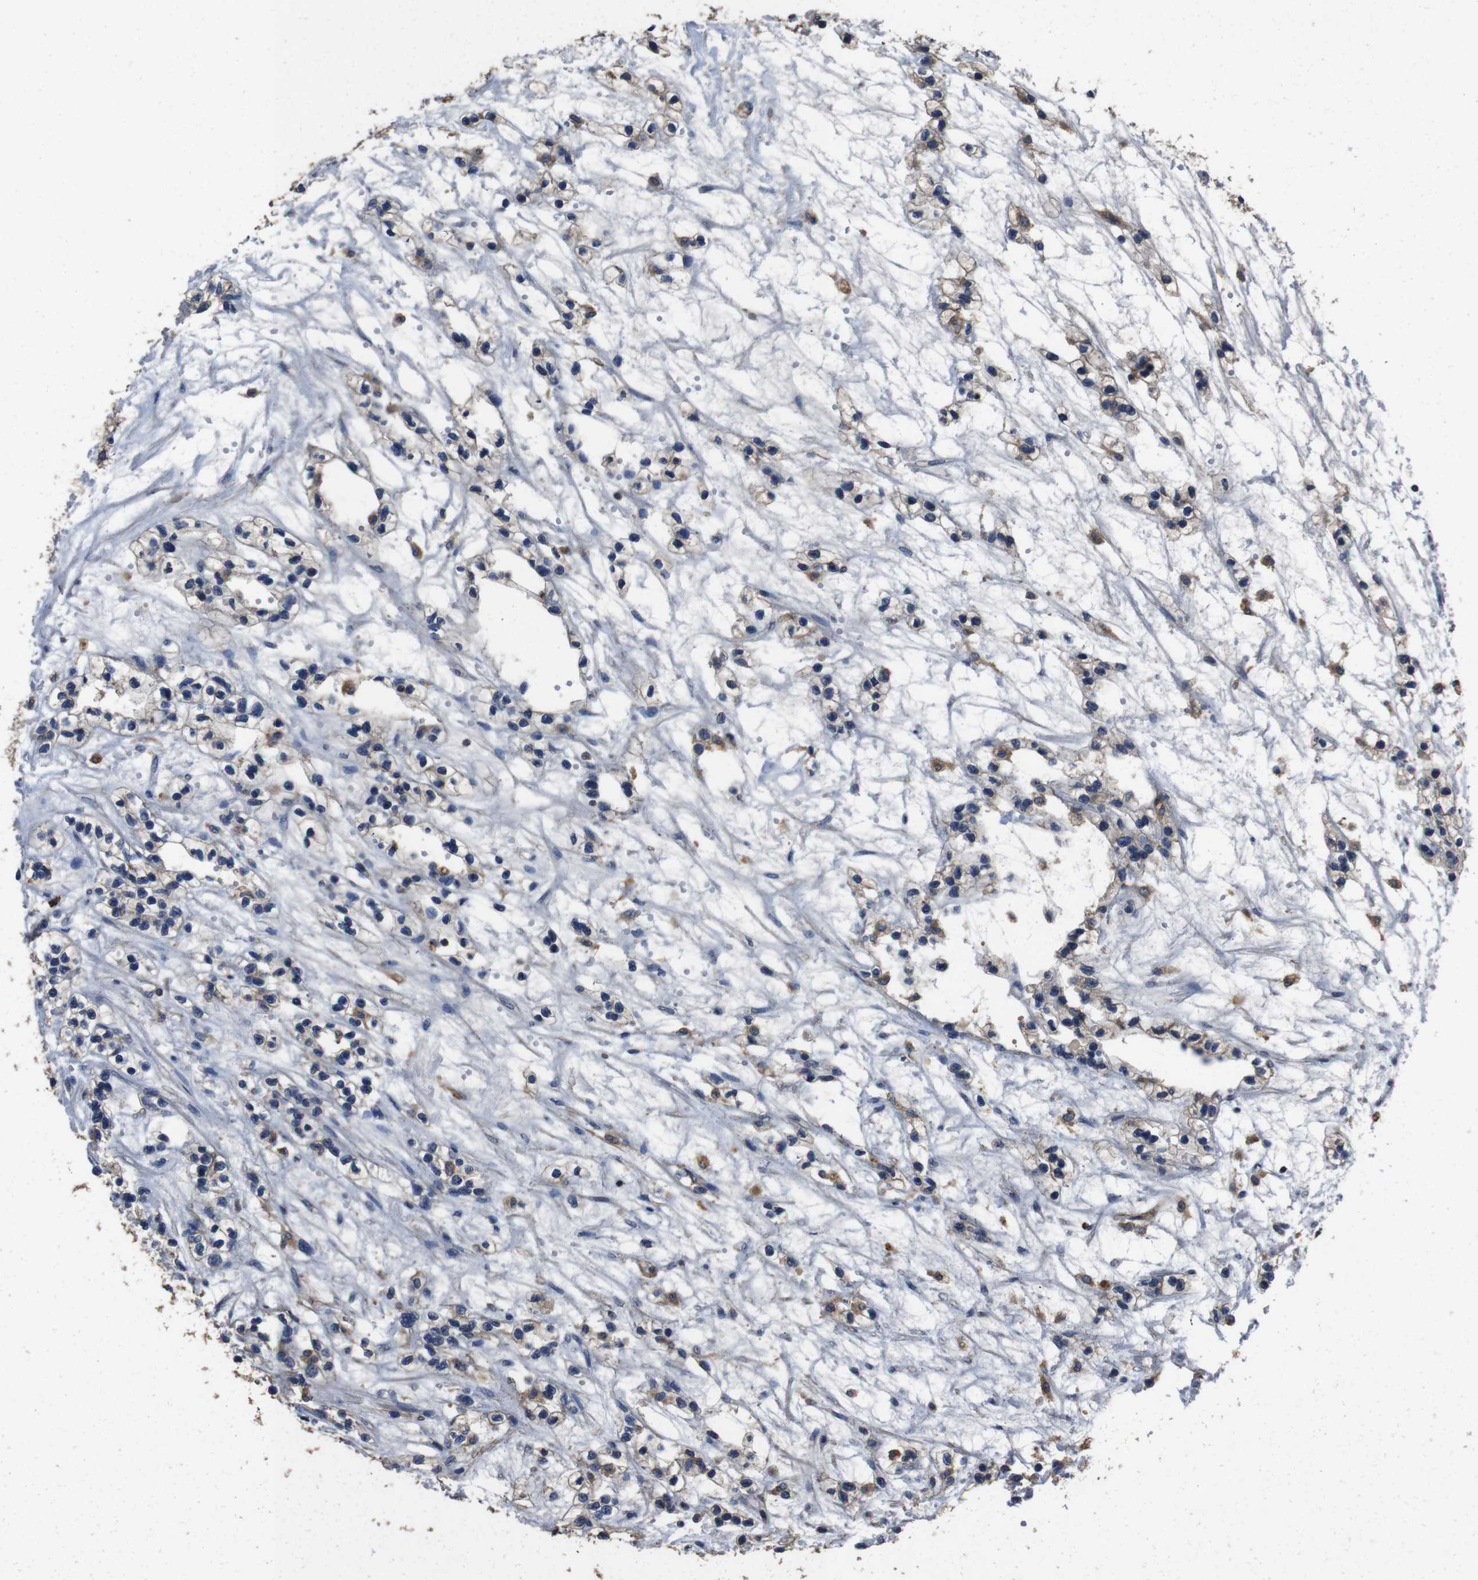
{"staining": {"intensity": "negative", "quantity": "none", "location": "none"}, "tissue": "renal cancer", "cell_type": "Tumor cells", "image_type": "cancer", "snomed": [{"axis": "morphology", "description": "Adenocarcinoma, NOS"}, {"axis": "topography", "description": "Kidney"}], "caption": "Histopathology image shows no protein positivity in tumor cells of renal cancer tissue. Brightfield microscopy of IHC stained with DAB (3,3'-diaminobenzidine) (brown) and hematoxylin (blue), captured at high magnification.", "gene": "GLIPR1", "patient": {"sex": "female", "age": 57}}